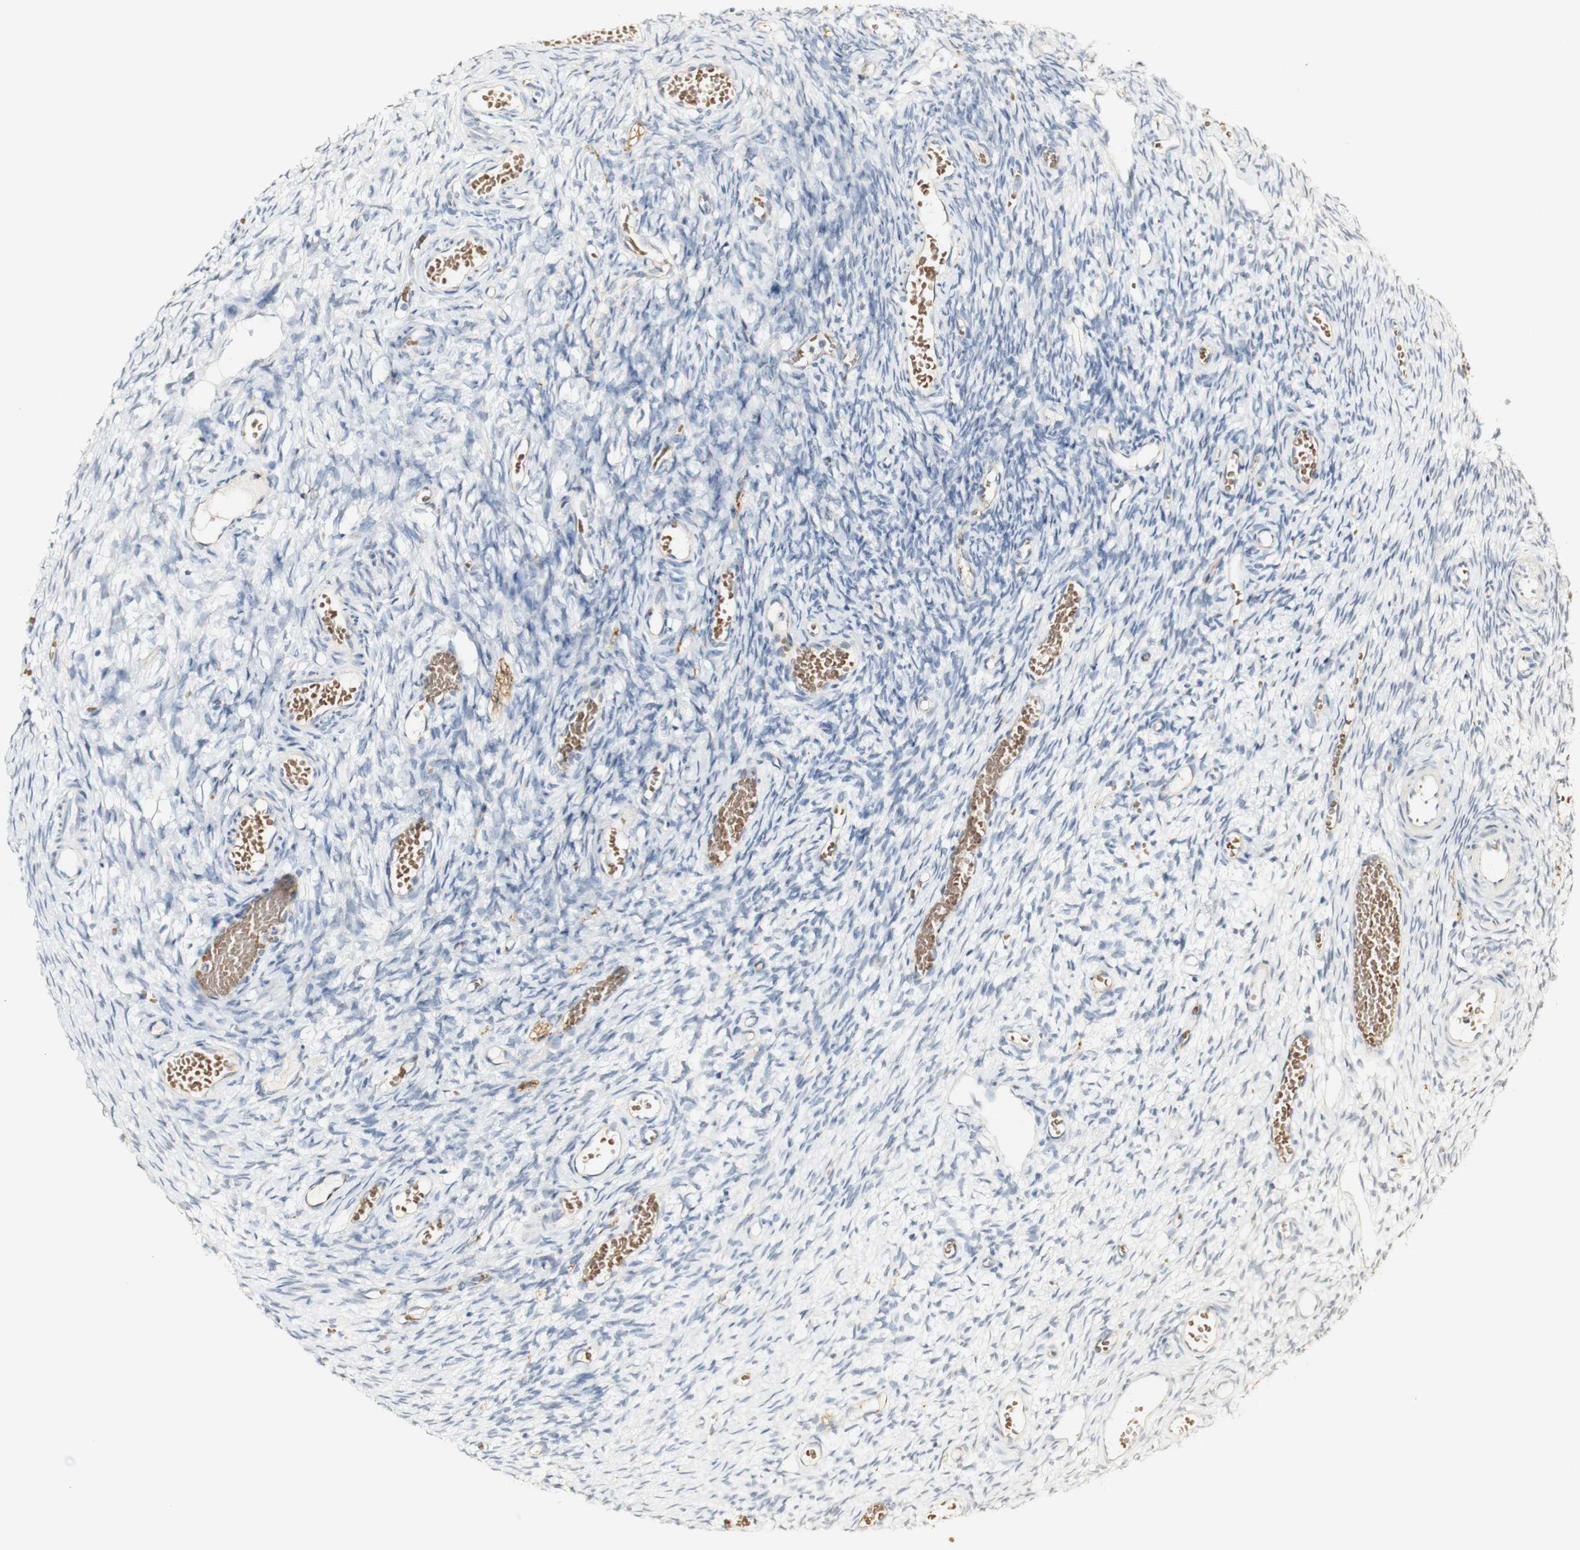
{"staining": {"intensity": "strong", "quantity": ">75%", "location": "cytoplasmic/membranous"}, "tissue": "ovary", "cell_type": "Follicle cells", "image_type": "normal", "snomed": [{"axis": "morphology", "description": "Normal tissue, NOS"}, {"axis": "topography", "description": "Ovary"}], "caption": "IHC of benign ovary reveals high levels of strong cytoplasmic/membranous expression in approximately >75% of follicle cells. (Stains: DAB (3,3'-diaminobenzidine) in brown, nuclei in blue, Microscopy: brightfield microscopy at high magnification).", "gene": "SYT7", "patient": {"sex": "female", "age": 35}}